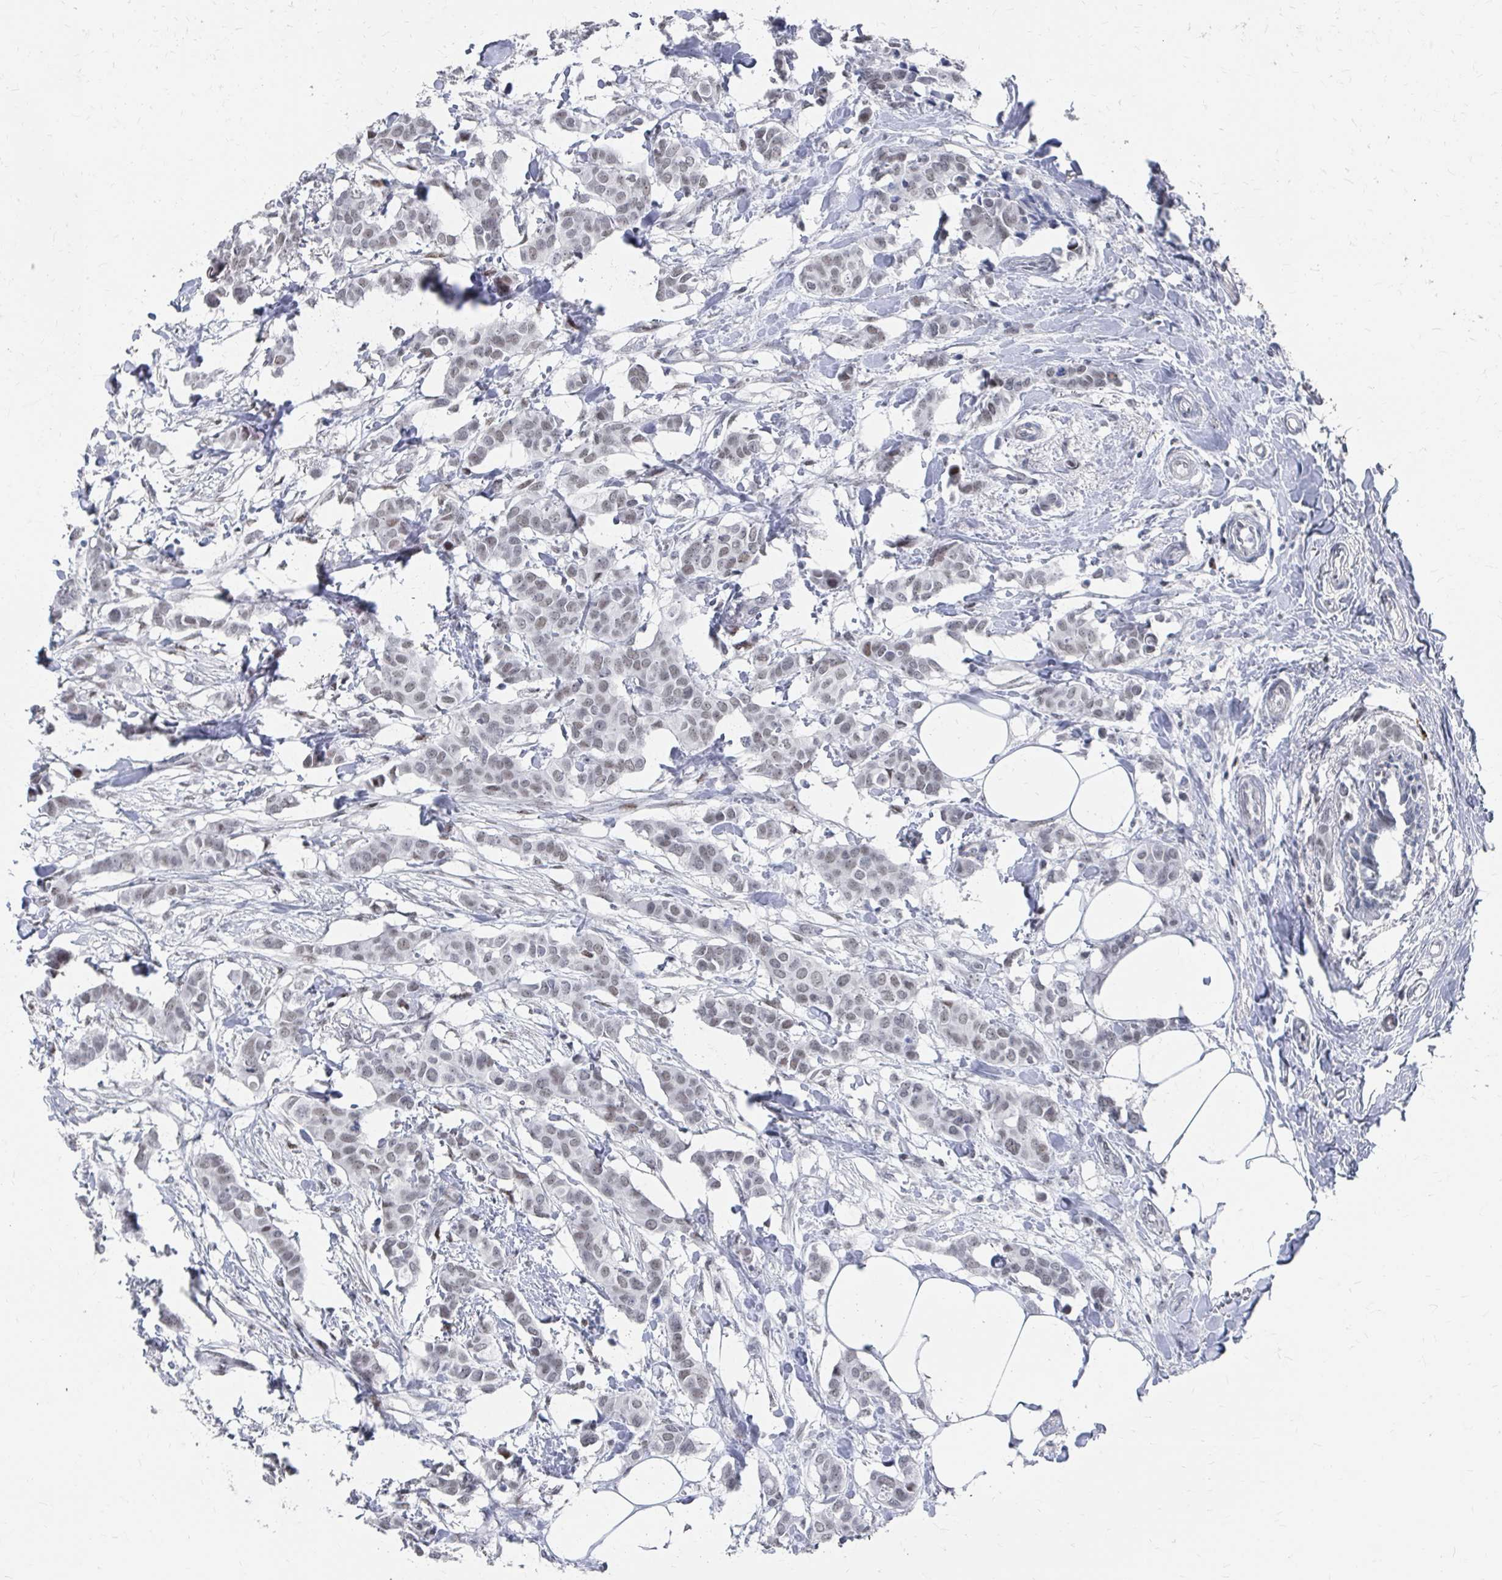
{"staining": {"intensity": "weak", "quantity": ">75%", "location": "nuclear"}, "tissue": "breast cancer", "cell_type": "Tumor cells", "image_type": "cancer", "snomed": [{"axis": "morphology", "description": "Duct carcinoma"}, {"axis": "topography", "description": "Breast"}], "caption": "Breast infiltrating ductal carcinoma stained for a protein (brown) displays weak nuclear positive positivity in approximately >75% of tumor cells.", "gene": "CDIN1", "patient": {"sex": "female", "age": 62}}